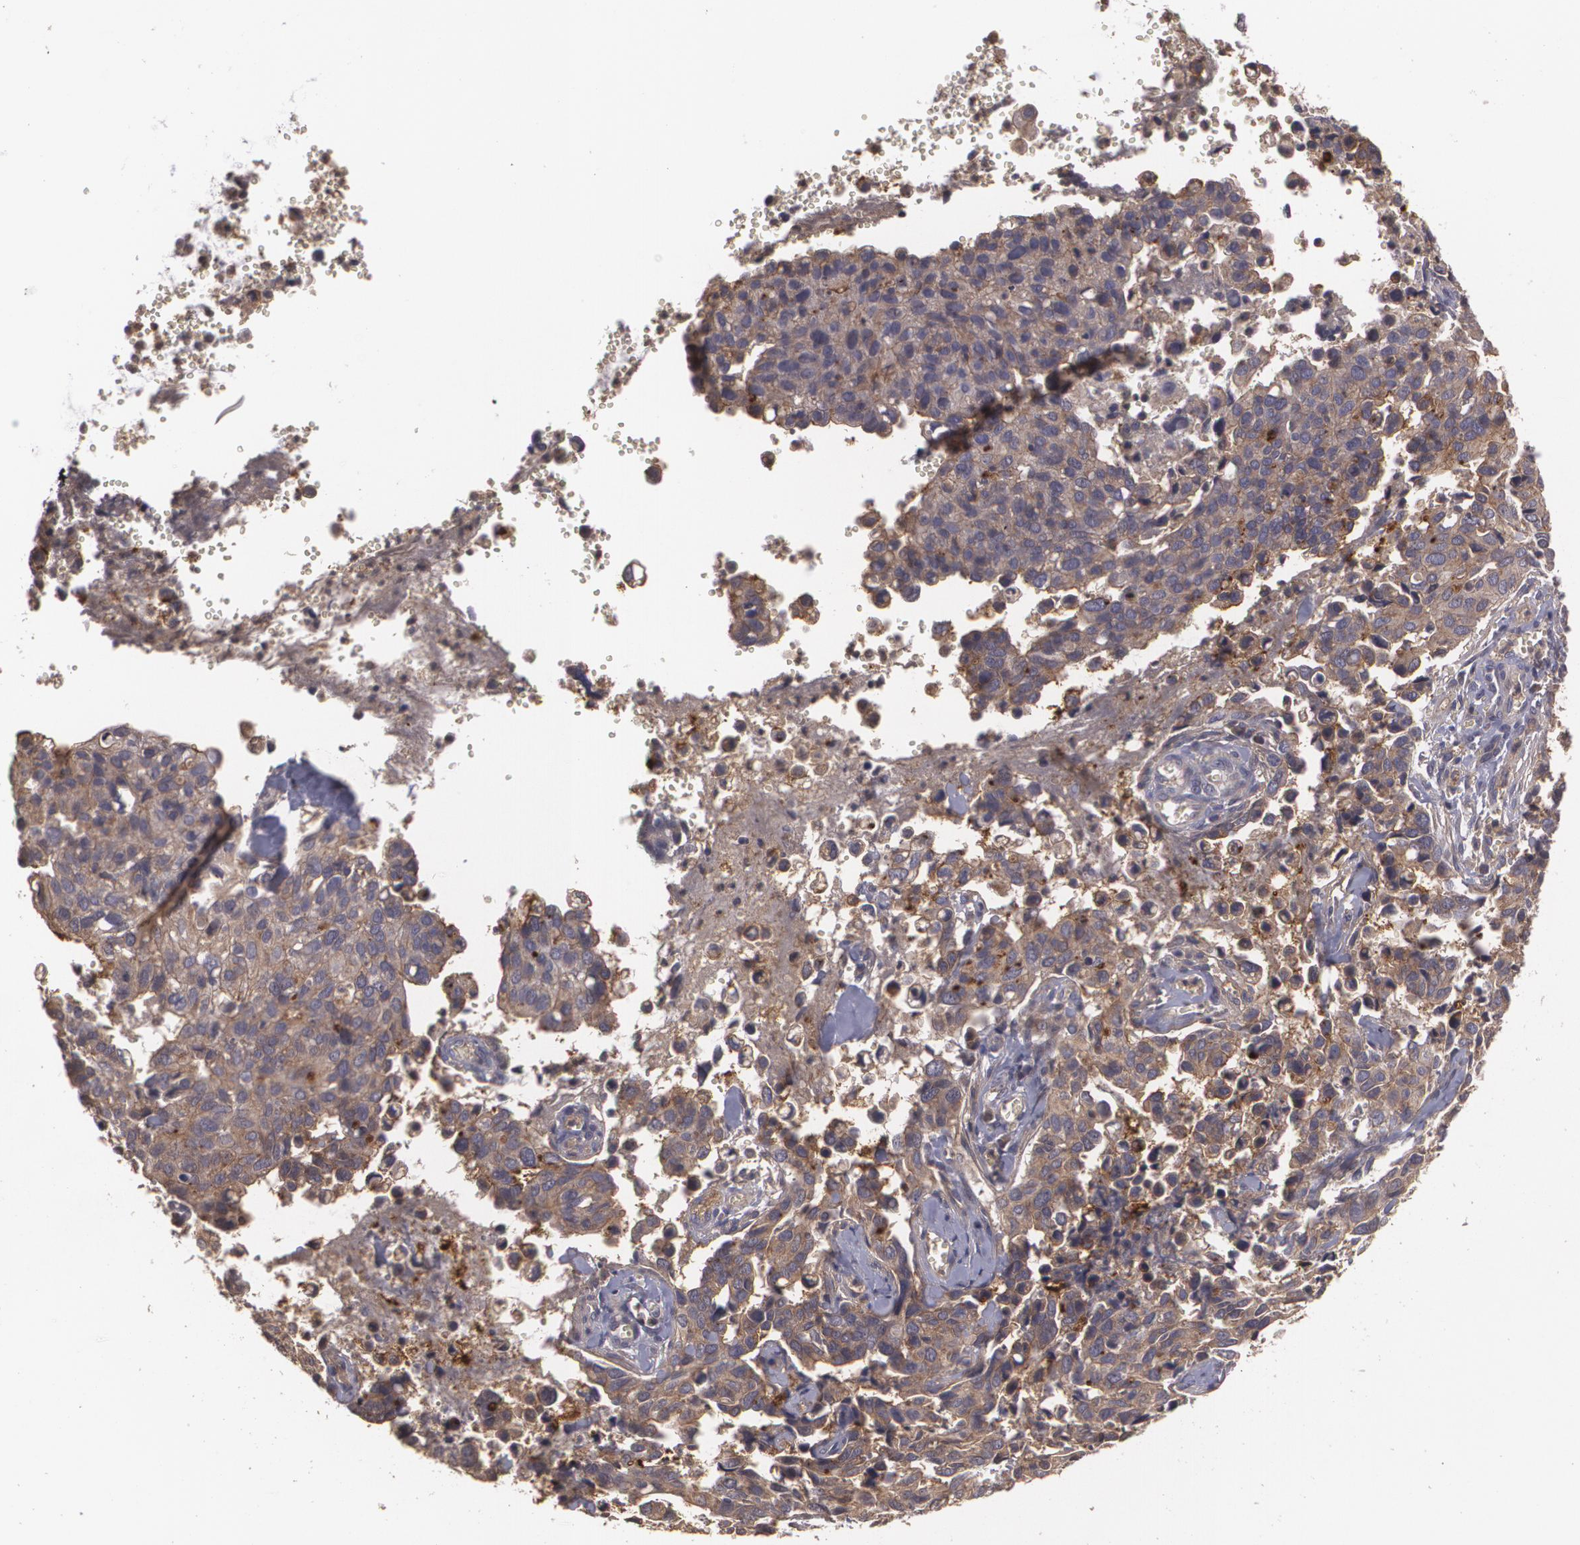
{"staining": {"intensity": "moderate", "quantity": ">75%", "location": "cytoplasmic/membranous"}, "tissue": "cervical cancer", "cell_type": "Tumor cells", "image_type": "cancer", "snomed": [{"axis": "morphology", "description": "Normal tissue, NOS"}, {"axis": "morphology", "description": "Squamous cell carcinoma, NOS"}, {"axis": "topography", "description": "Cervix"}], "caption": "Protein expression analysis of cervical cancer (squamous cell carcinoma) displays moderate cytoplasmic/membranous staining in about >75% of tumor cells.", "gene": "HRAS", "patient": {"sex": "female", "age": 45}}